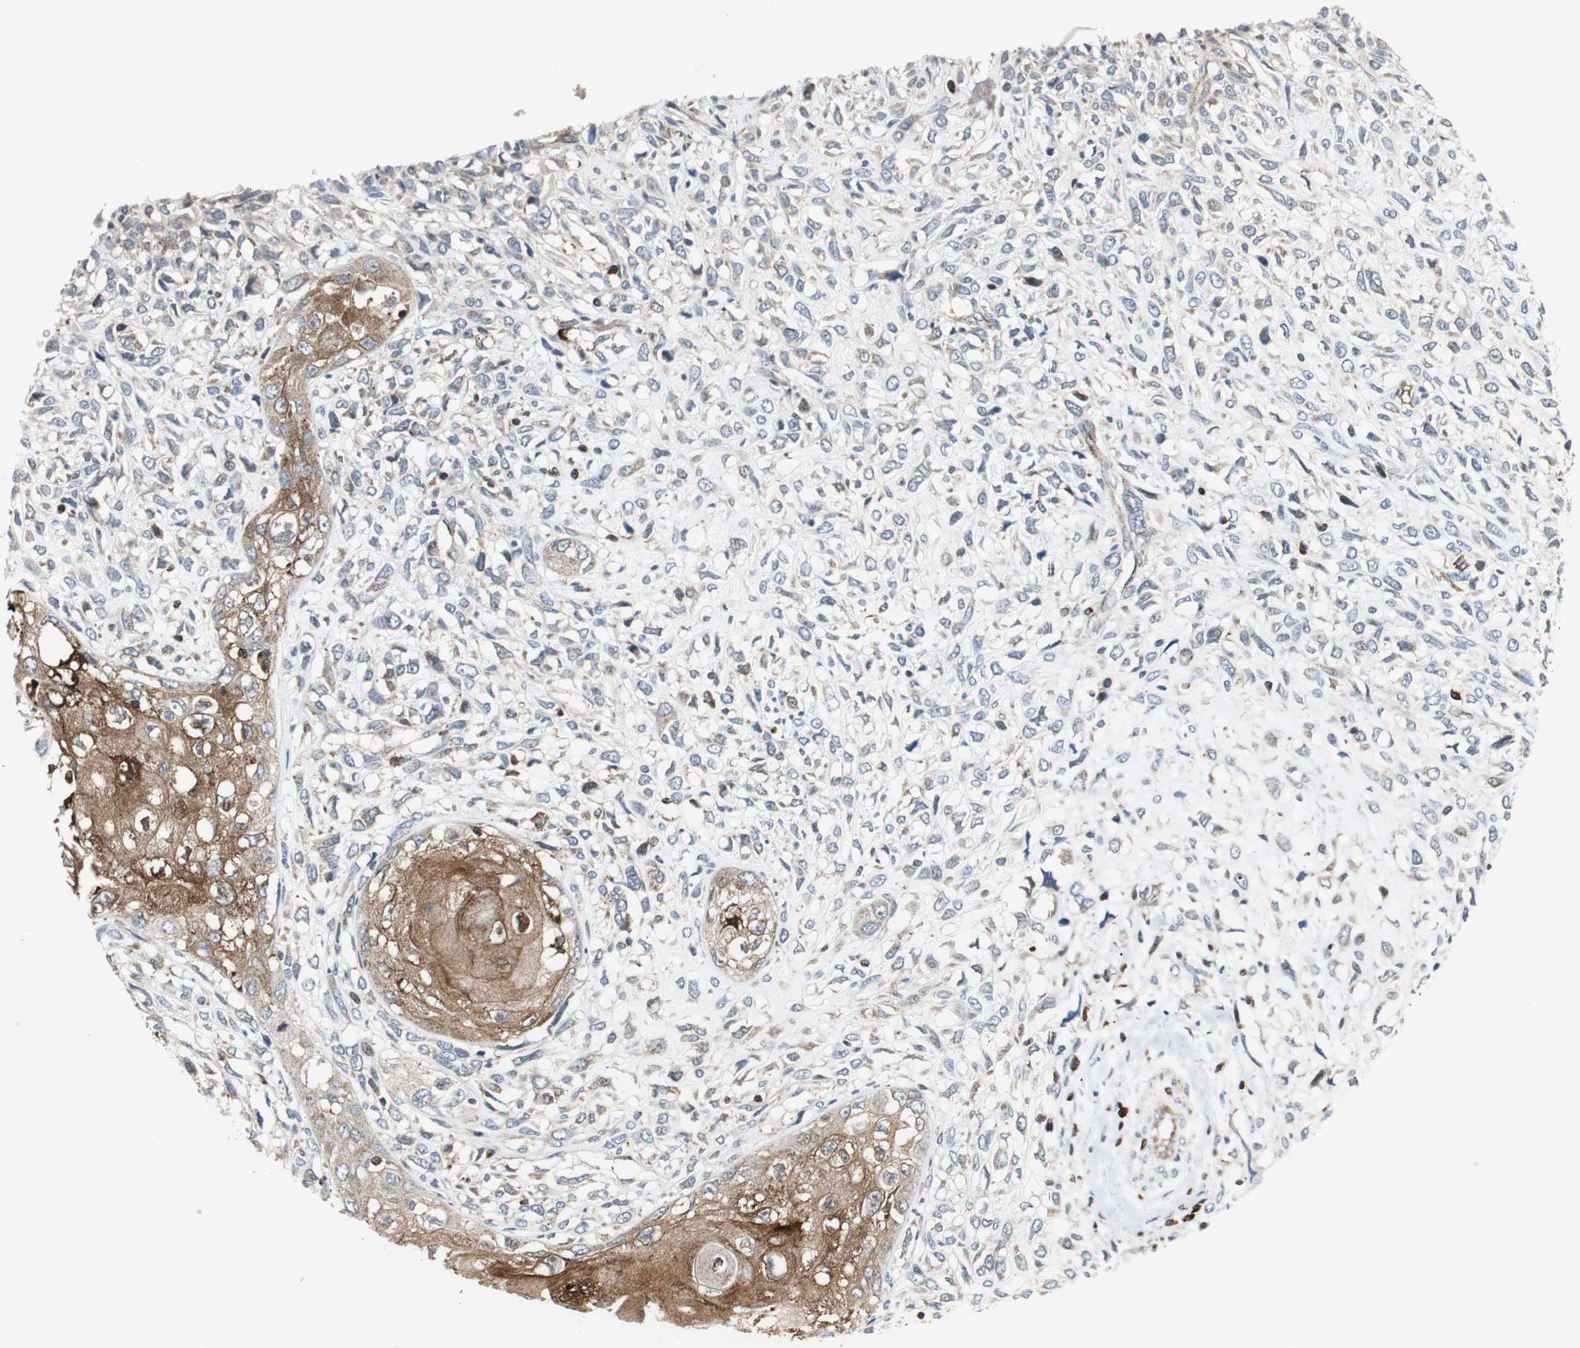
{"staining": {"intensity": "moderate", "quantity": ">75%", "location": "cytoplasmic/membranous"}, "tissue": "head and neck cancer", "cell_type": "Tumor cells", "image_type": "cancer", "snomed": [{"axis": "morphology", "description": "Necrosis, NOS"}, {"axis": "morphology", "description": "Neoplasm, malignant, NOS"}, {"axis": "topography", "description": "Salivary gland"}, {"axis": "topography", "description": "Head-Neck"}], "caption": "Head and neck cancer tissue shows moderate cytoplasmic/membranous expression in approximately >75% of tumor cells The staining is performed using DAB brown chromogen to label protein expression. The nuclei are counter-stained blue using hematoxylin.", "gene": "TUBA4A", "patient": {"sex": "male", "age": 43}}